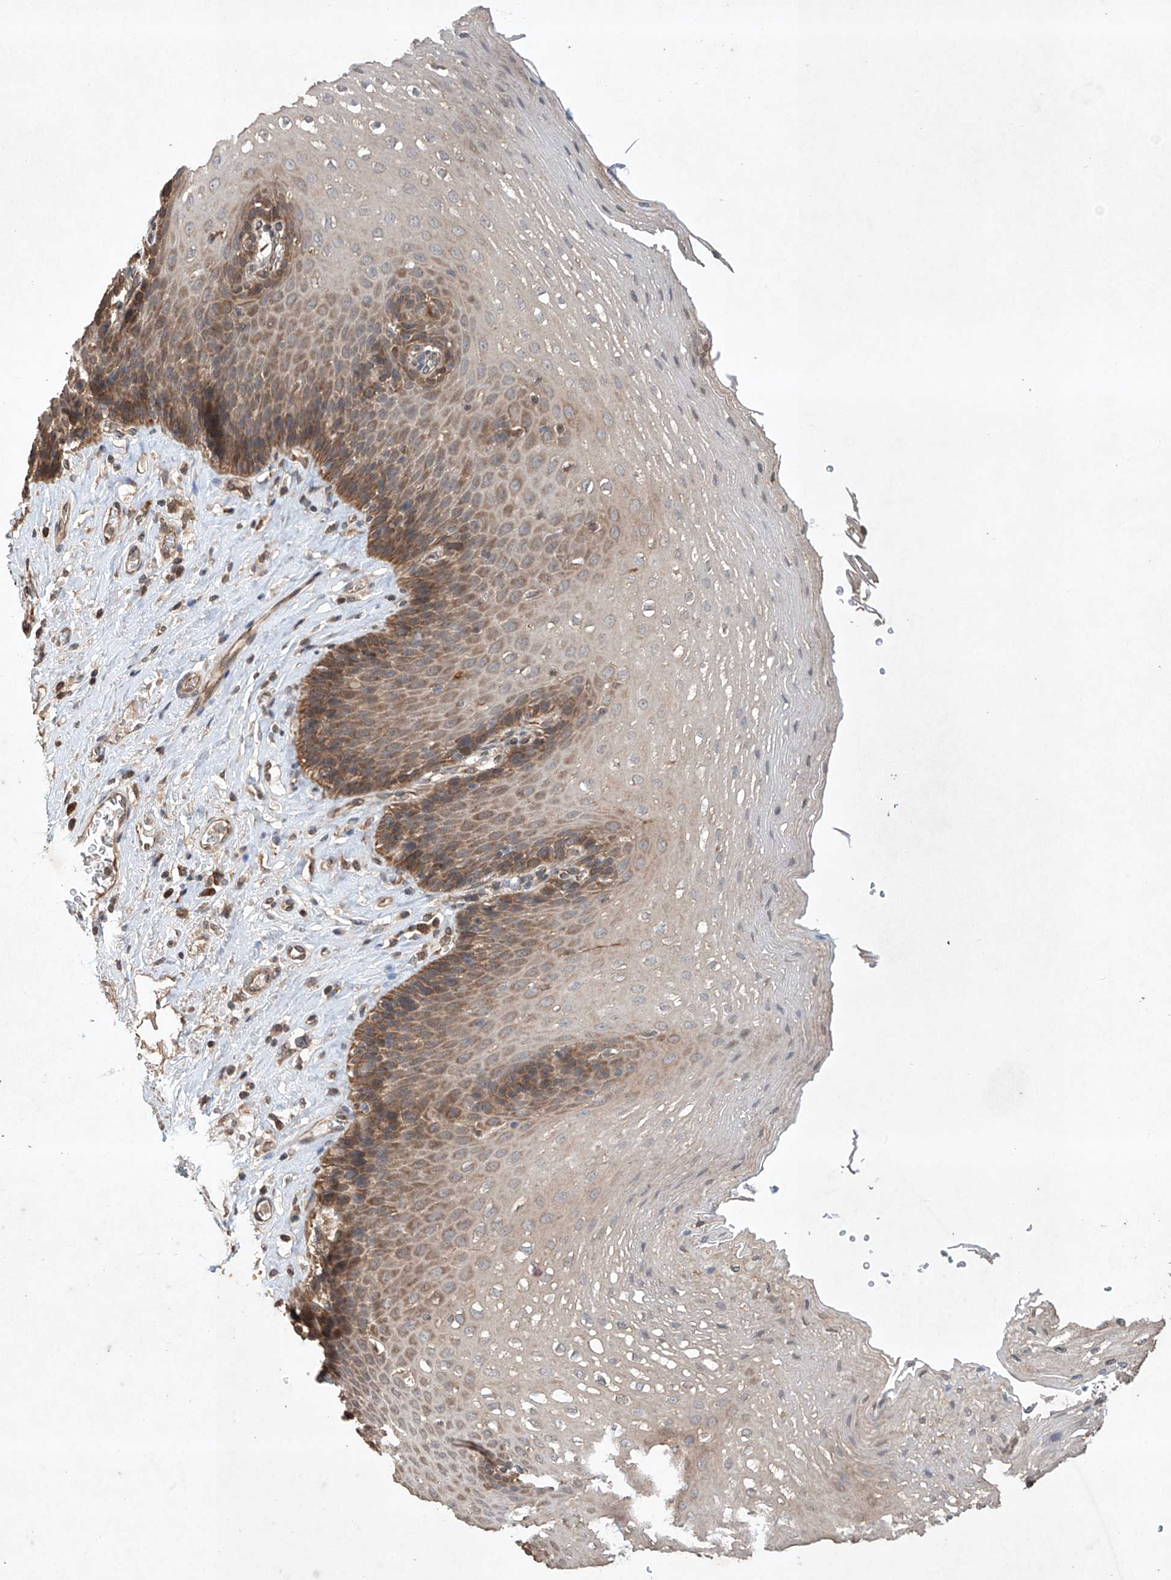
{"staining": {"intensity": "moderate", "quantity": "25%-75%", "location": "cytoplasmic/membranous"}, "tissue": "esophagus", "cell_type": "Squamous epithelial cells", "image_type": "normal", "snomed": [{"axis": "morphology", "description": "Normal tissue, NOS"}, {"axis": "topography", "description": "Esophagus"}], "caption": "An immunohistochemistry histopathology image of normal tissue is shown. Protein staining in brown shows moderate cytoplasmic/membranous positivity in esophagus within squamous epithelial cells. Nuclei are stained in blue.", "gene": "LURAP1", "patient": {"sex": "female", "age": 66}}